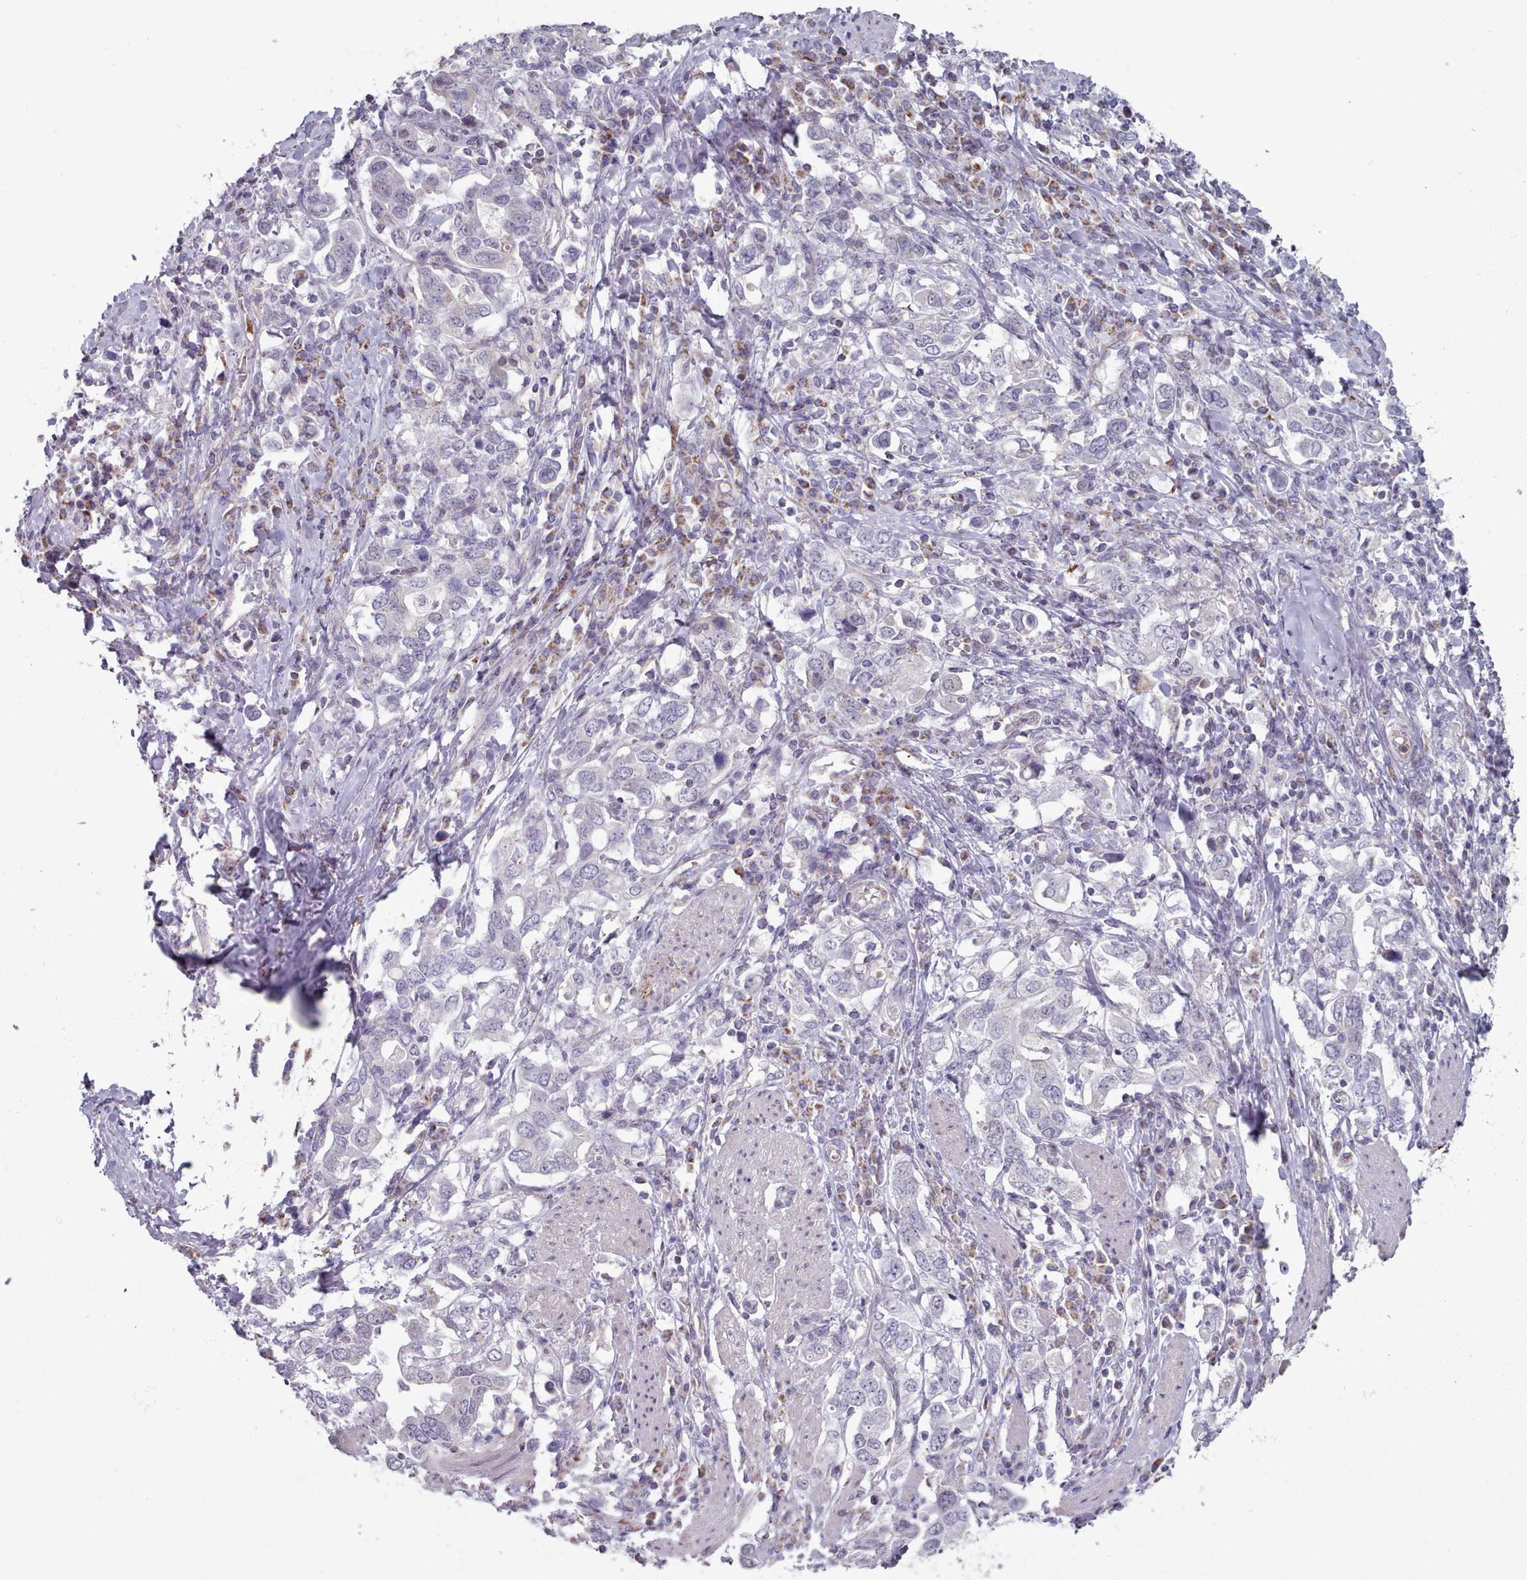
{"staining": {"intensity": "negative", "quantity": "none", "location": "none"}, "tissue": "stomach cancer", "cell_type": "Tumor cells", "image_type": "cancer", "snomed": [{"axis": "morphology", "description": "Adenocarcinoma, NOS"}, {"axis": "topography", "description": "Stomach, upper"}, {"axis": "topography", "description": "Stomach"}], "caption": "IHC photomicrograph of human stomach cancer (adenocarcinoma) stained for a protein (brown), which exhibits no positivity in tumor cells.", "gene": "TRARG1", "patient": {"sex": "male", "age": 62}}